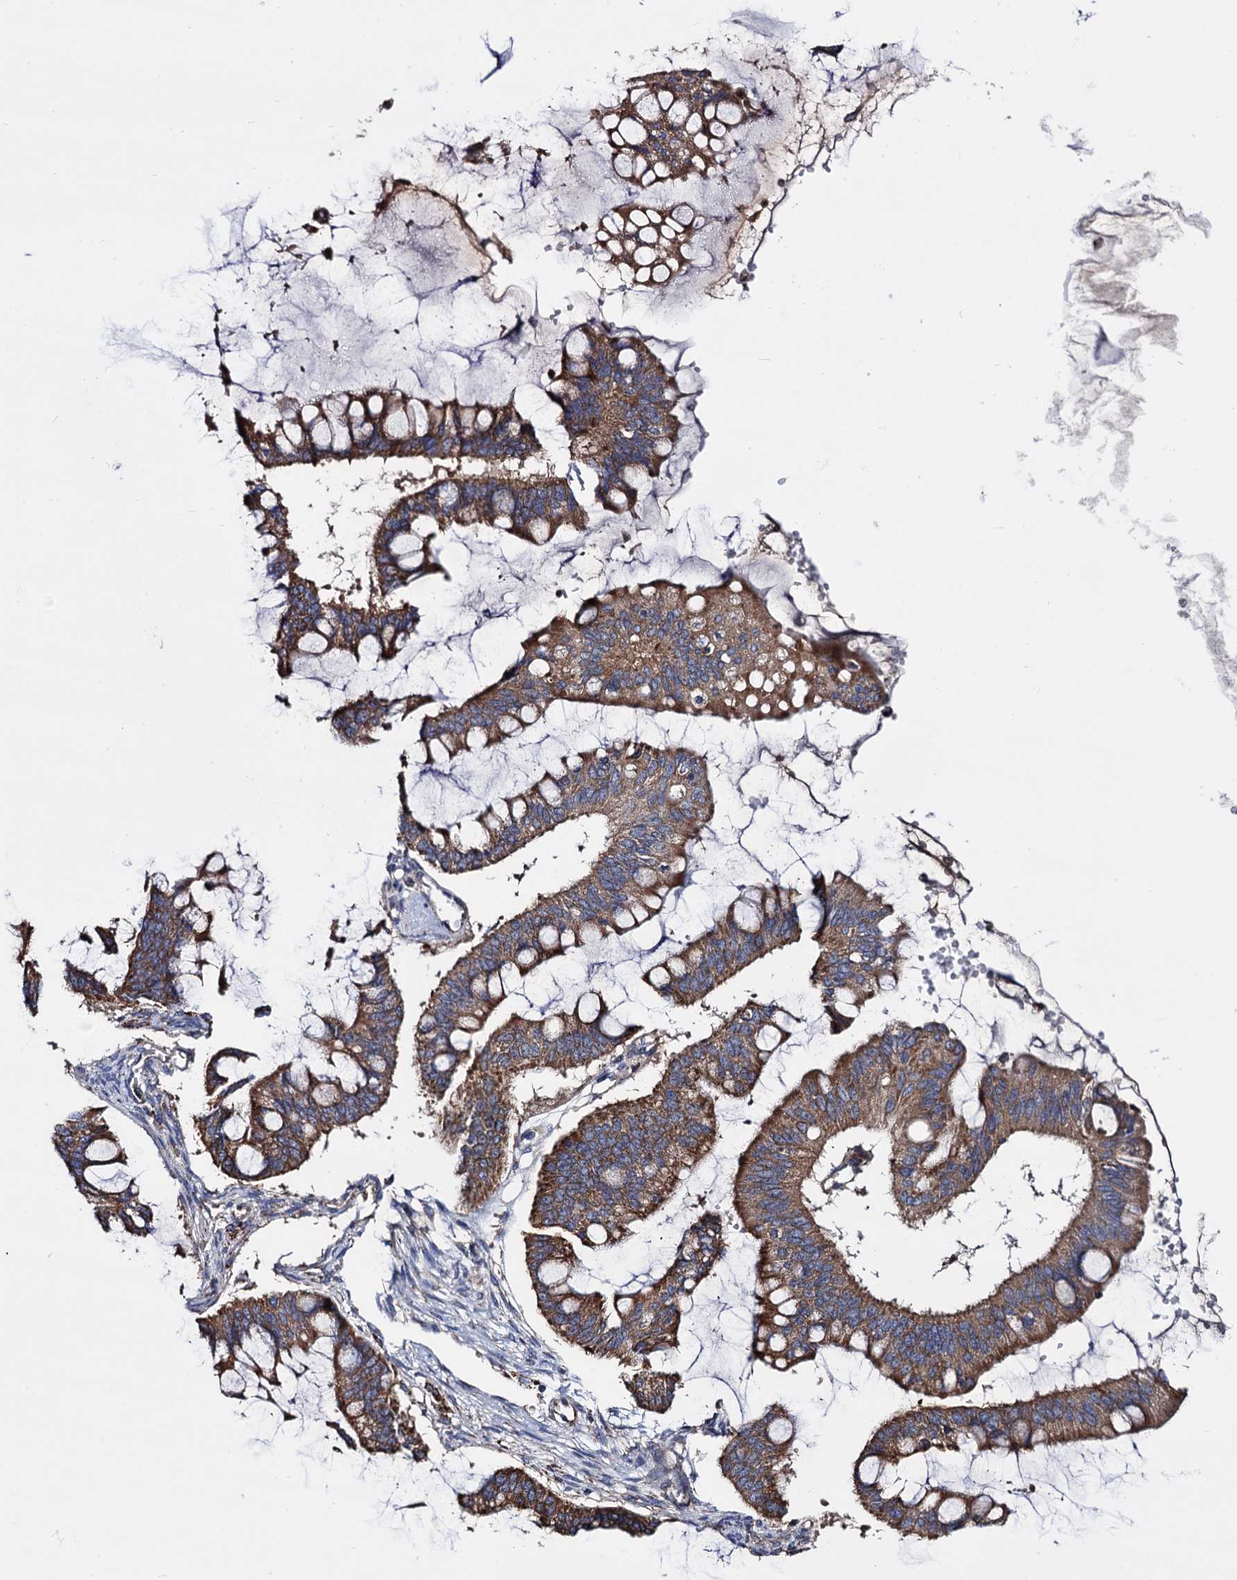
{"staining": {"intensity": "moderate", "quantity": ">75%", "location": "cytoplasmic/membranous"}, "tissue": "ovarian cancer", "cell_type": "Tumor cells", "image_type": "cancer", "snomed": [{"axis": "morphology", "description": "Cystadenocarcinoma, mucinous, NOS"}, {"axis": "topography", "description": "Ovary"}], "caption": "About >75% of tumor cells in human ovarian cancer display moderate cytoplasmic/membranous protein positivity as visualized by brown immunohistochemical staining.", "gene": "IQCH", "patient": {"sex": "female", "age": 73}}